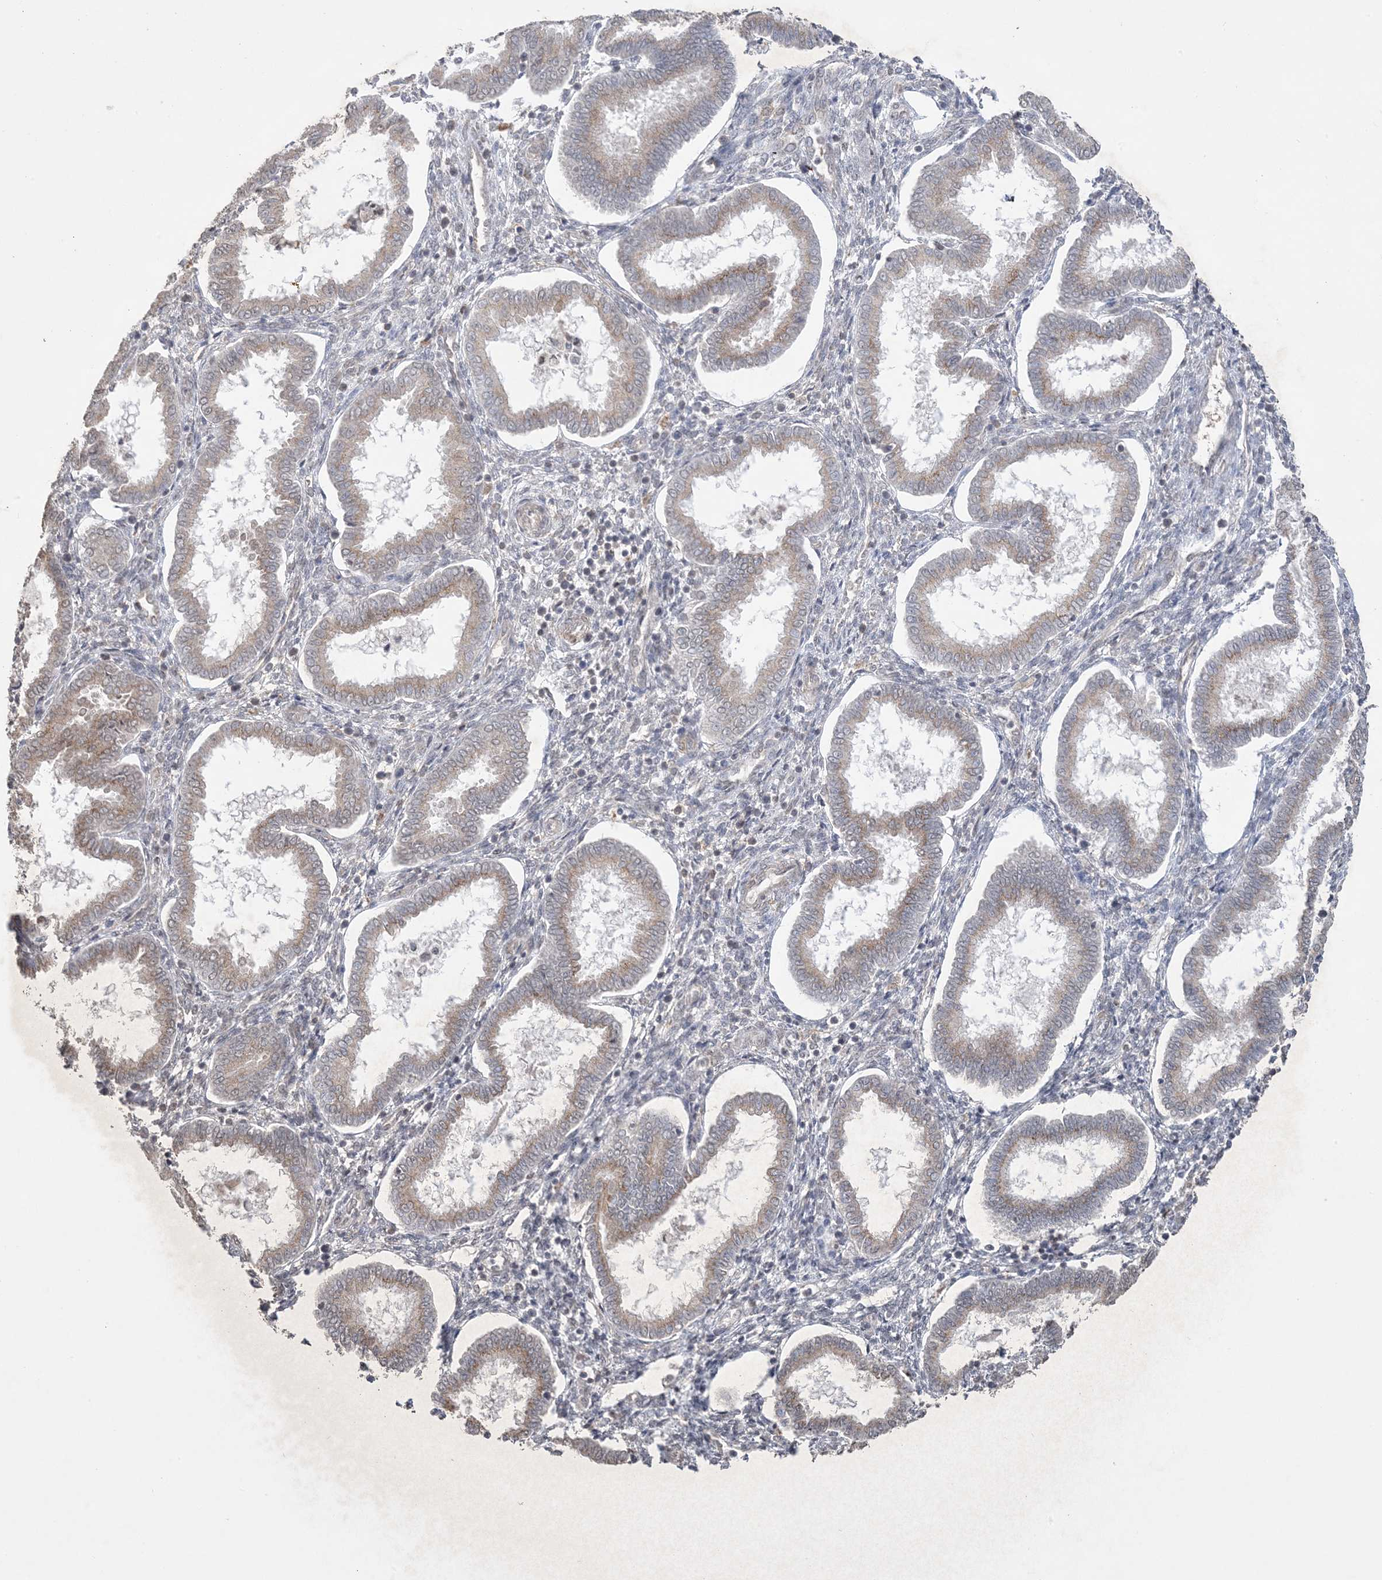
{"staining": {"intensity": "negative", "quantity": "none", "location": "none"}, "tissue": "endometrium", "cell_type": "Cells in endometrial stroma", "image_type": "normal", "snomed": [{"axis": "morphology", "description": "Normal tissue, NOS"}, {"axis": "topography", "description": "Endometrium"}], "caption": "This histopathology image is of normal endometrium stained with immunohistochemistry to label a protein in brown with the nuclei are counter-stained blue. There is no staining in cells in endometrial stroma. Brightfield microscopy of immunohistochemistry stained with DAB (brown) and hematoxylin (blue), captured at high magnification.", "gene": "XRN1", "patient": {"sex": "female", "age": 24}}